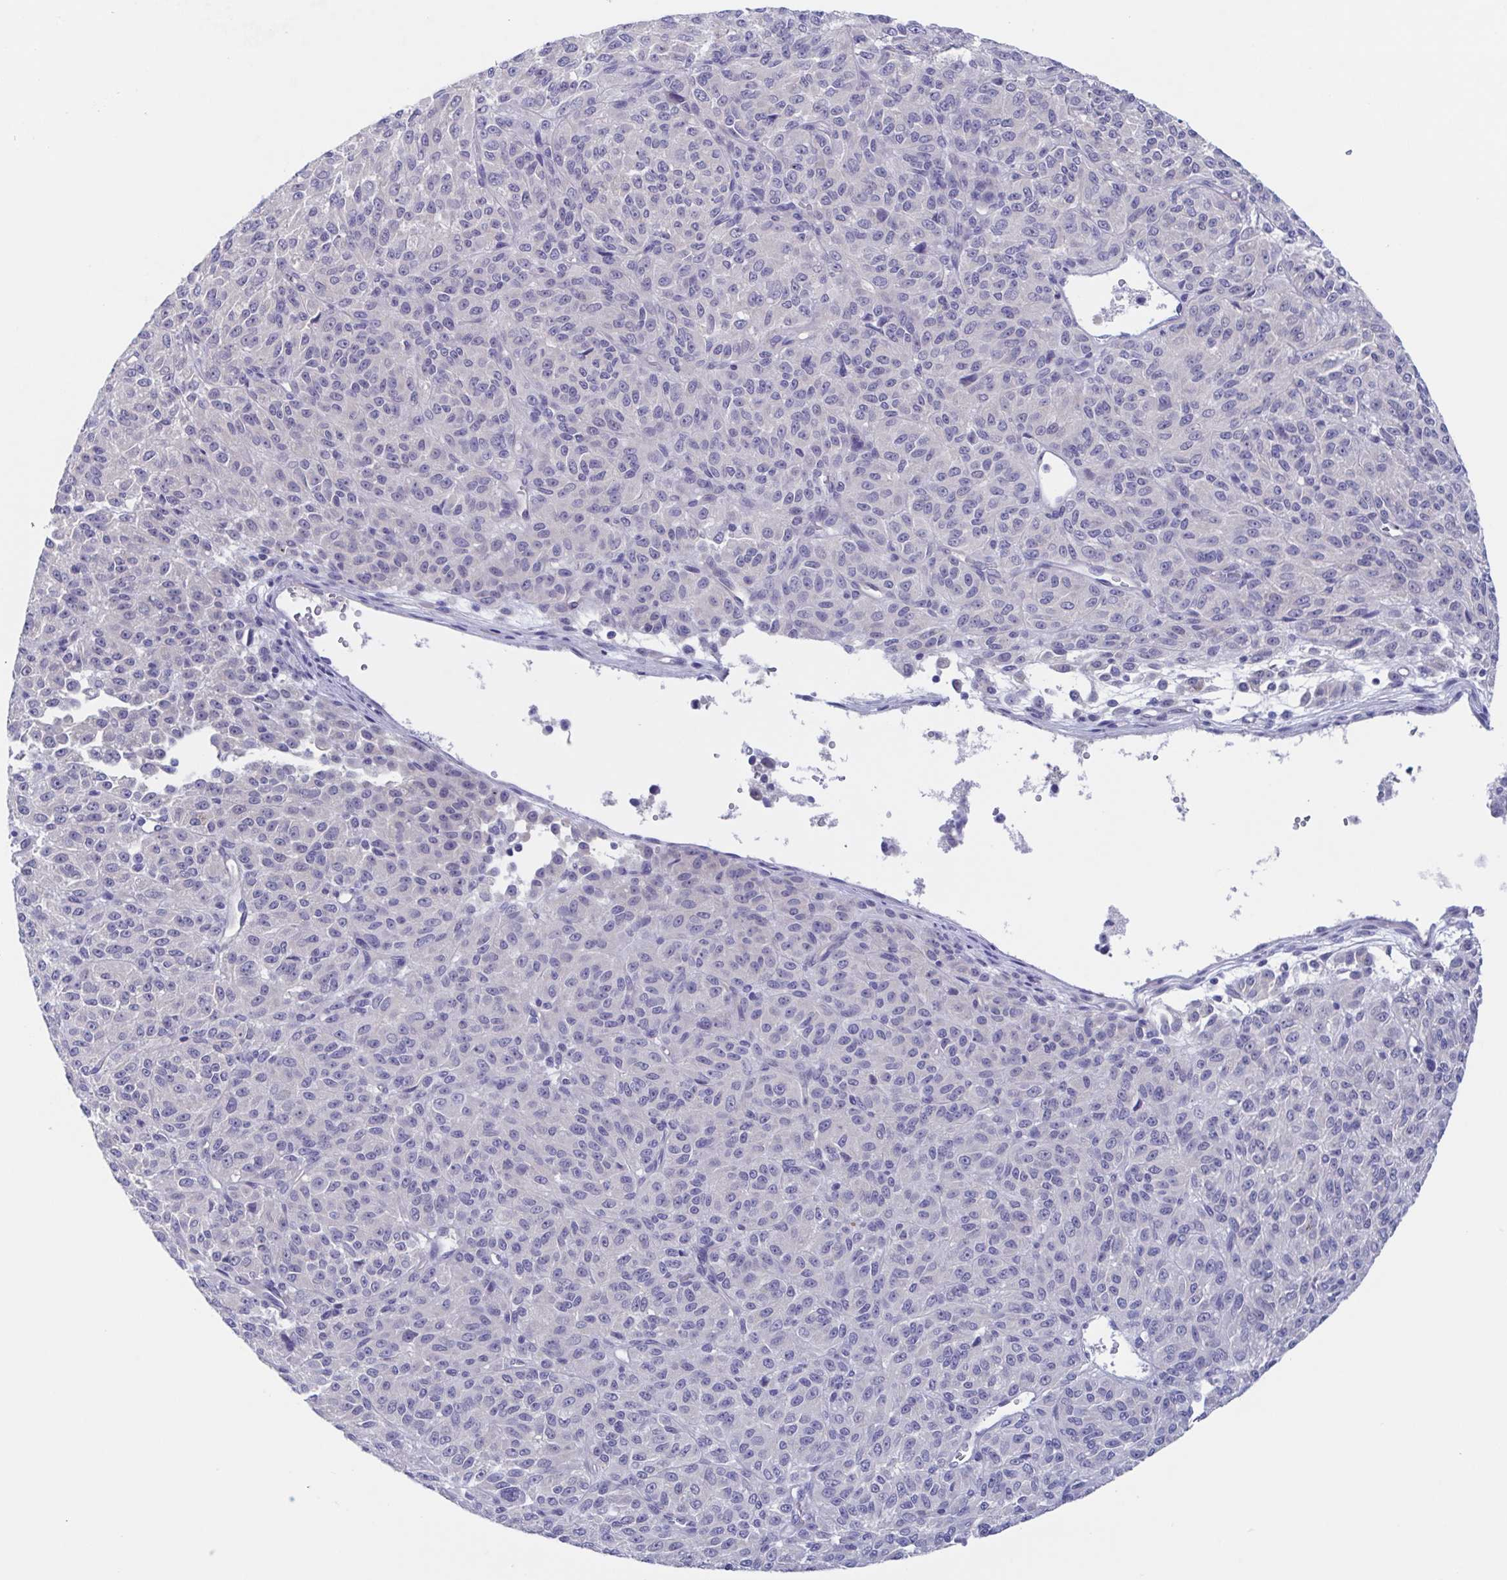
{"staining": {"intensity": "negative", "quantity": "none", "location": "none"}, "tissue": "melanoma", "cell_type": "Tumor cells", "image_type": "cancer", "snomed": [{"axis": "morphology", "description": "Malignant melanoma, Metastatic site"}, {"axis": "topography", "description": "Brain"}], "caption": "This image is of malignant melanoma (metastatic site) stained with immunohistochemistry to label a protein in brown with the nuclei are counter-stained blue. There is no positivity in tumor cells. The staining was performed using DAB (3,3'-diaminobenzidine) to visualize the protein expression in brown, while the nuclei were stained in blue with hematoxylin (Magnification: 20x).", "gene": "TEX12", "patient": {"sex": "female", "age": 56}}